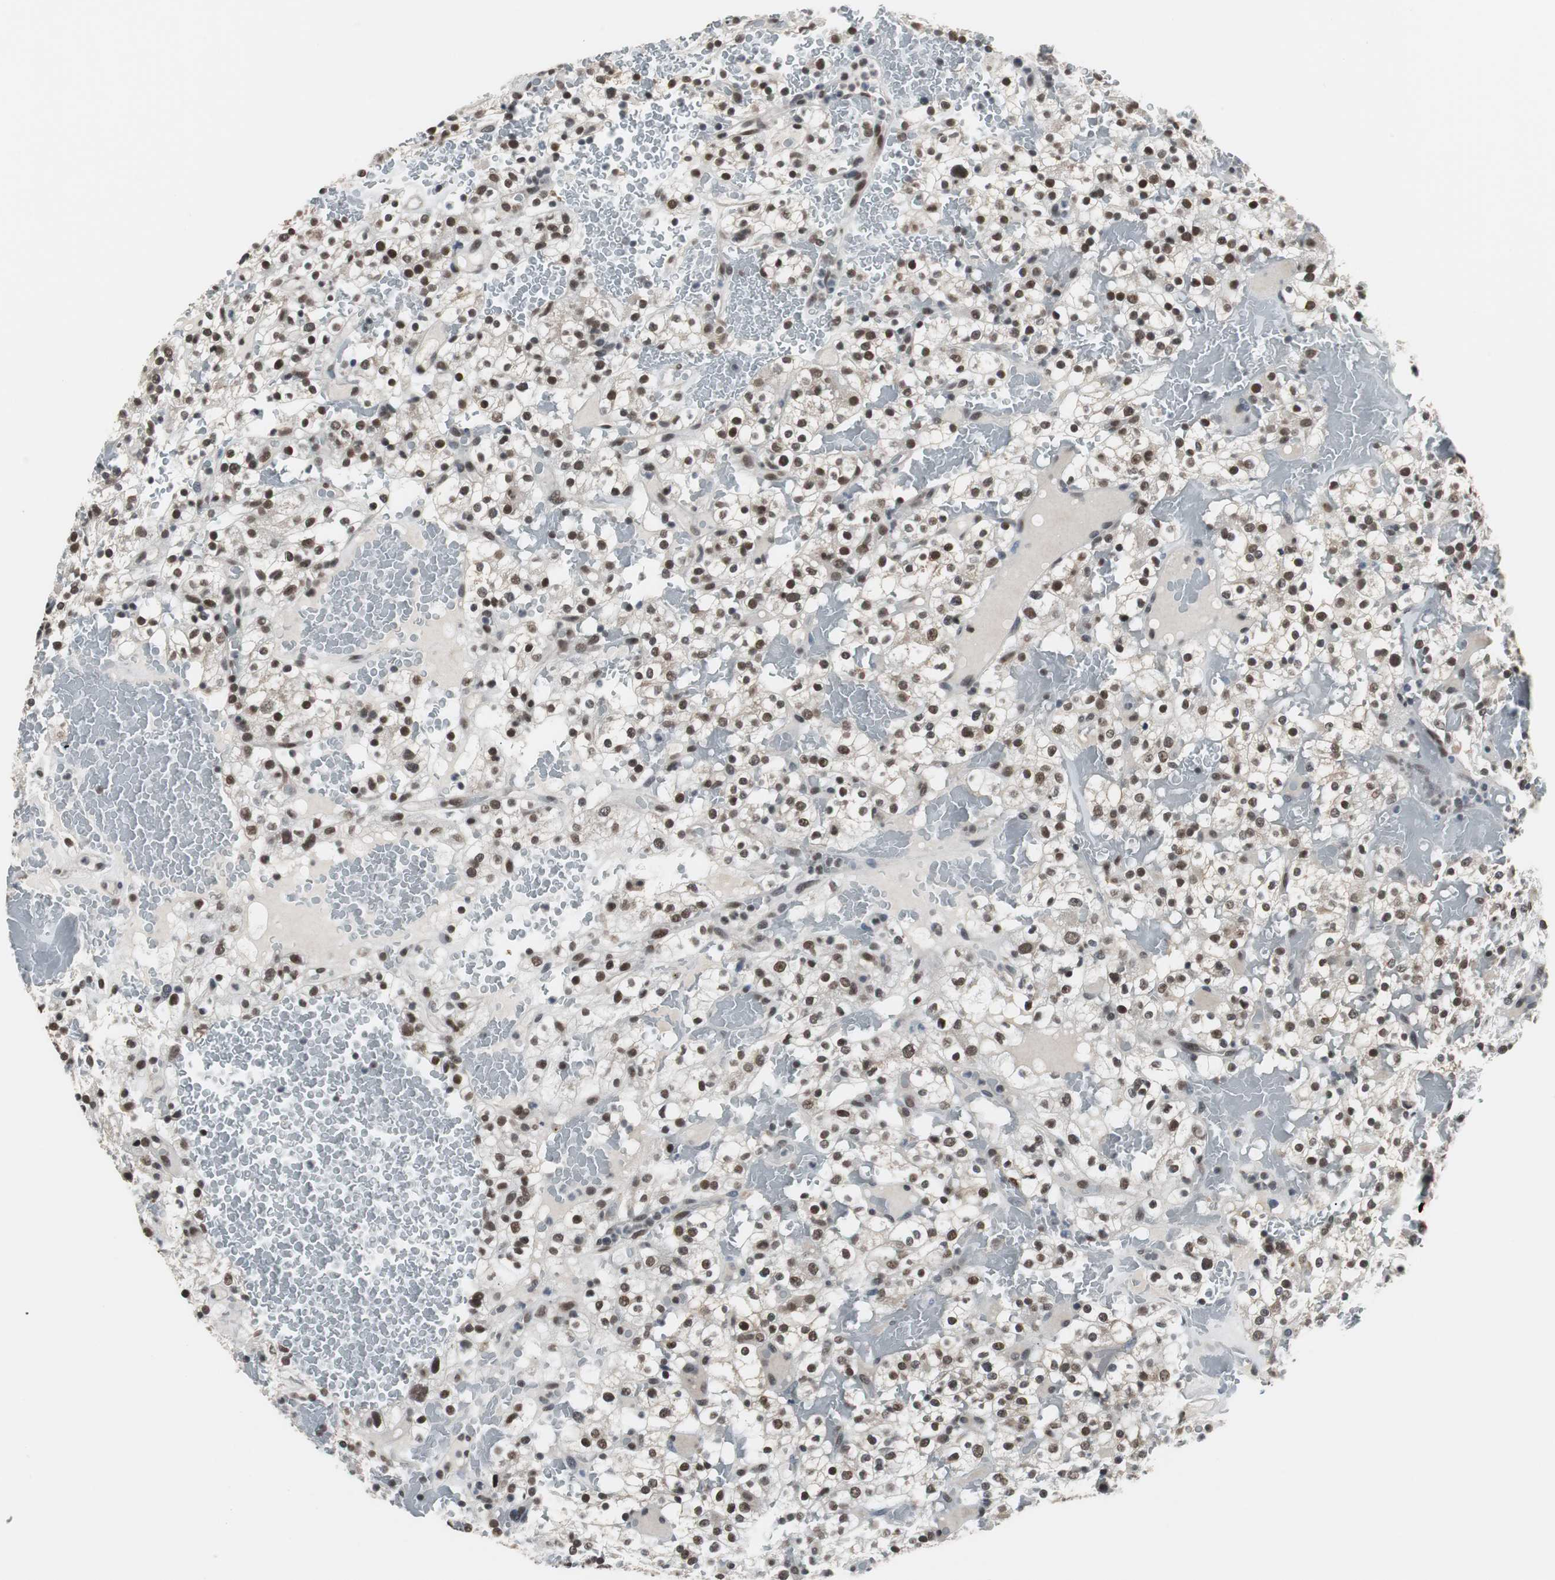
{"staining": {"intensity": "strong", "quantity": ">75%", "location": "nuclear"}, "tissue": "renal cancer", "cell_type": "Tumor cells", "image_type": "cancer", "snomed": [{"axis": "morphology", "description": "Normal tissue, NOS"}, {"axis": "morphology", "description": "Adenocarcinoma, NOS"}, {"axis": "topography", "description": "Kidney"}], "caption": "DAB immunohistochemical staining of human renal cancer (adenocarcinoma) displays strong nuclear protein staining in approximately >75% of tumor cells.", "gene": "TAF7", "patient": {"sex": "female", "age": 72}}